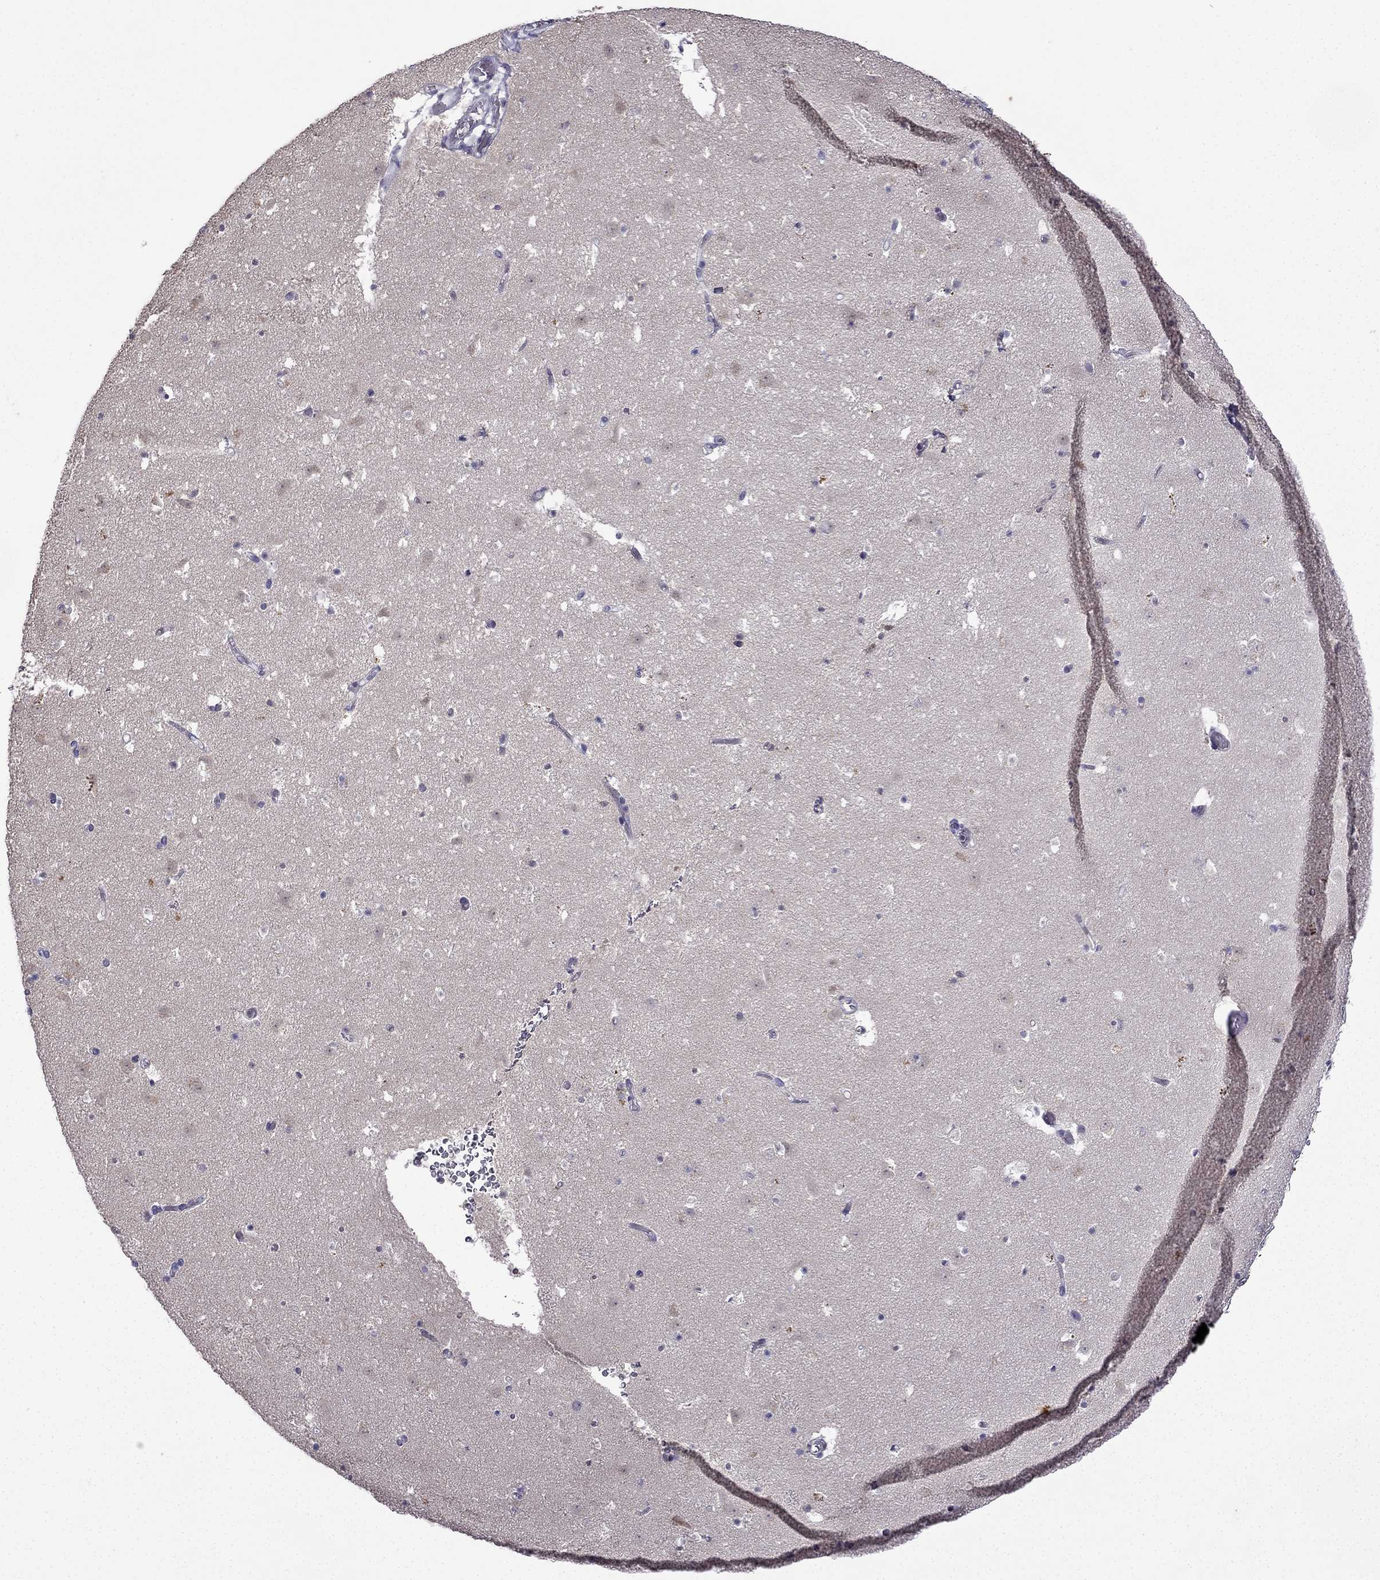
{"staining": {"intensity": "negative", "quantity": "none", "location": "none"}, "tissue": "caudate", "cell_type": "Glial cells", "image_type": "normal", "snomed": [{"axis": "morphology", "description": "Normal tissue, NOS"}, {"axis": "topography", "description": "Lateral ventricle wall"}], "caption": "High power microscopy image of an immunohistochemistry histopathology image of benign caudate, revealing no significant positivity in glial cells.", "gene": "UHRF1", "patient": {"sex": "female", "age": 42}}